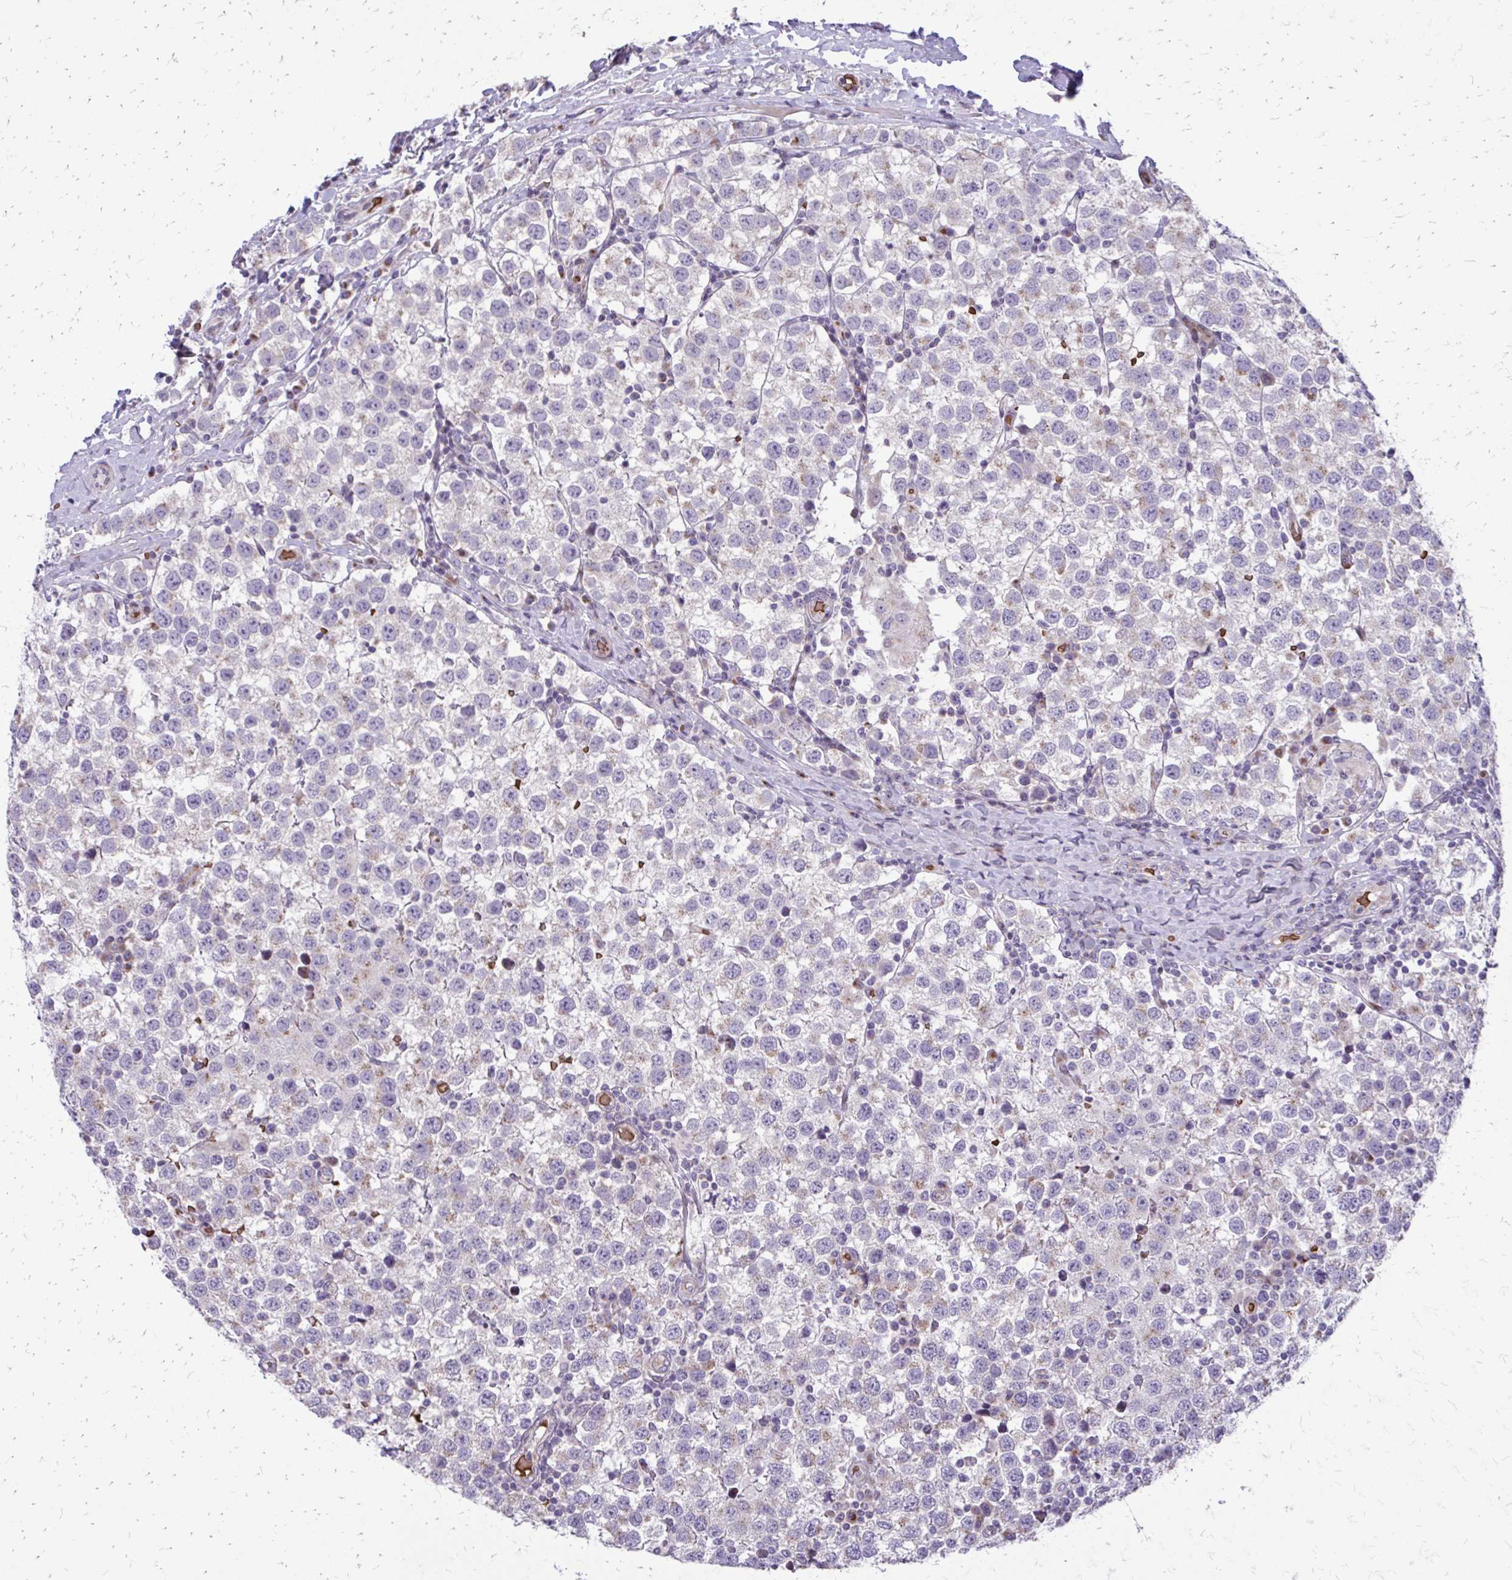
{"staining": {"intensity": "negative", "quantity": "none", "location": "none"}, "tissue": "testis cancer", "cell_type": "Tumor cells", "image_type": "cancer", "snomed": [{"axis": "morphology", "description": "Seminoma, NOS"}, {"axis": "topography", "description": "Testis"}], "caption": "This is a micrograph of IHC staining of testis cancer (seminoma), which shows no expression in tumor cells.", "gene": "FUNDC2", "patient": {"sex": "male", "age": 34}}